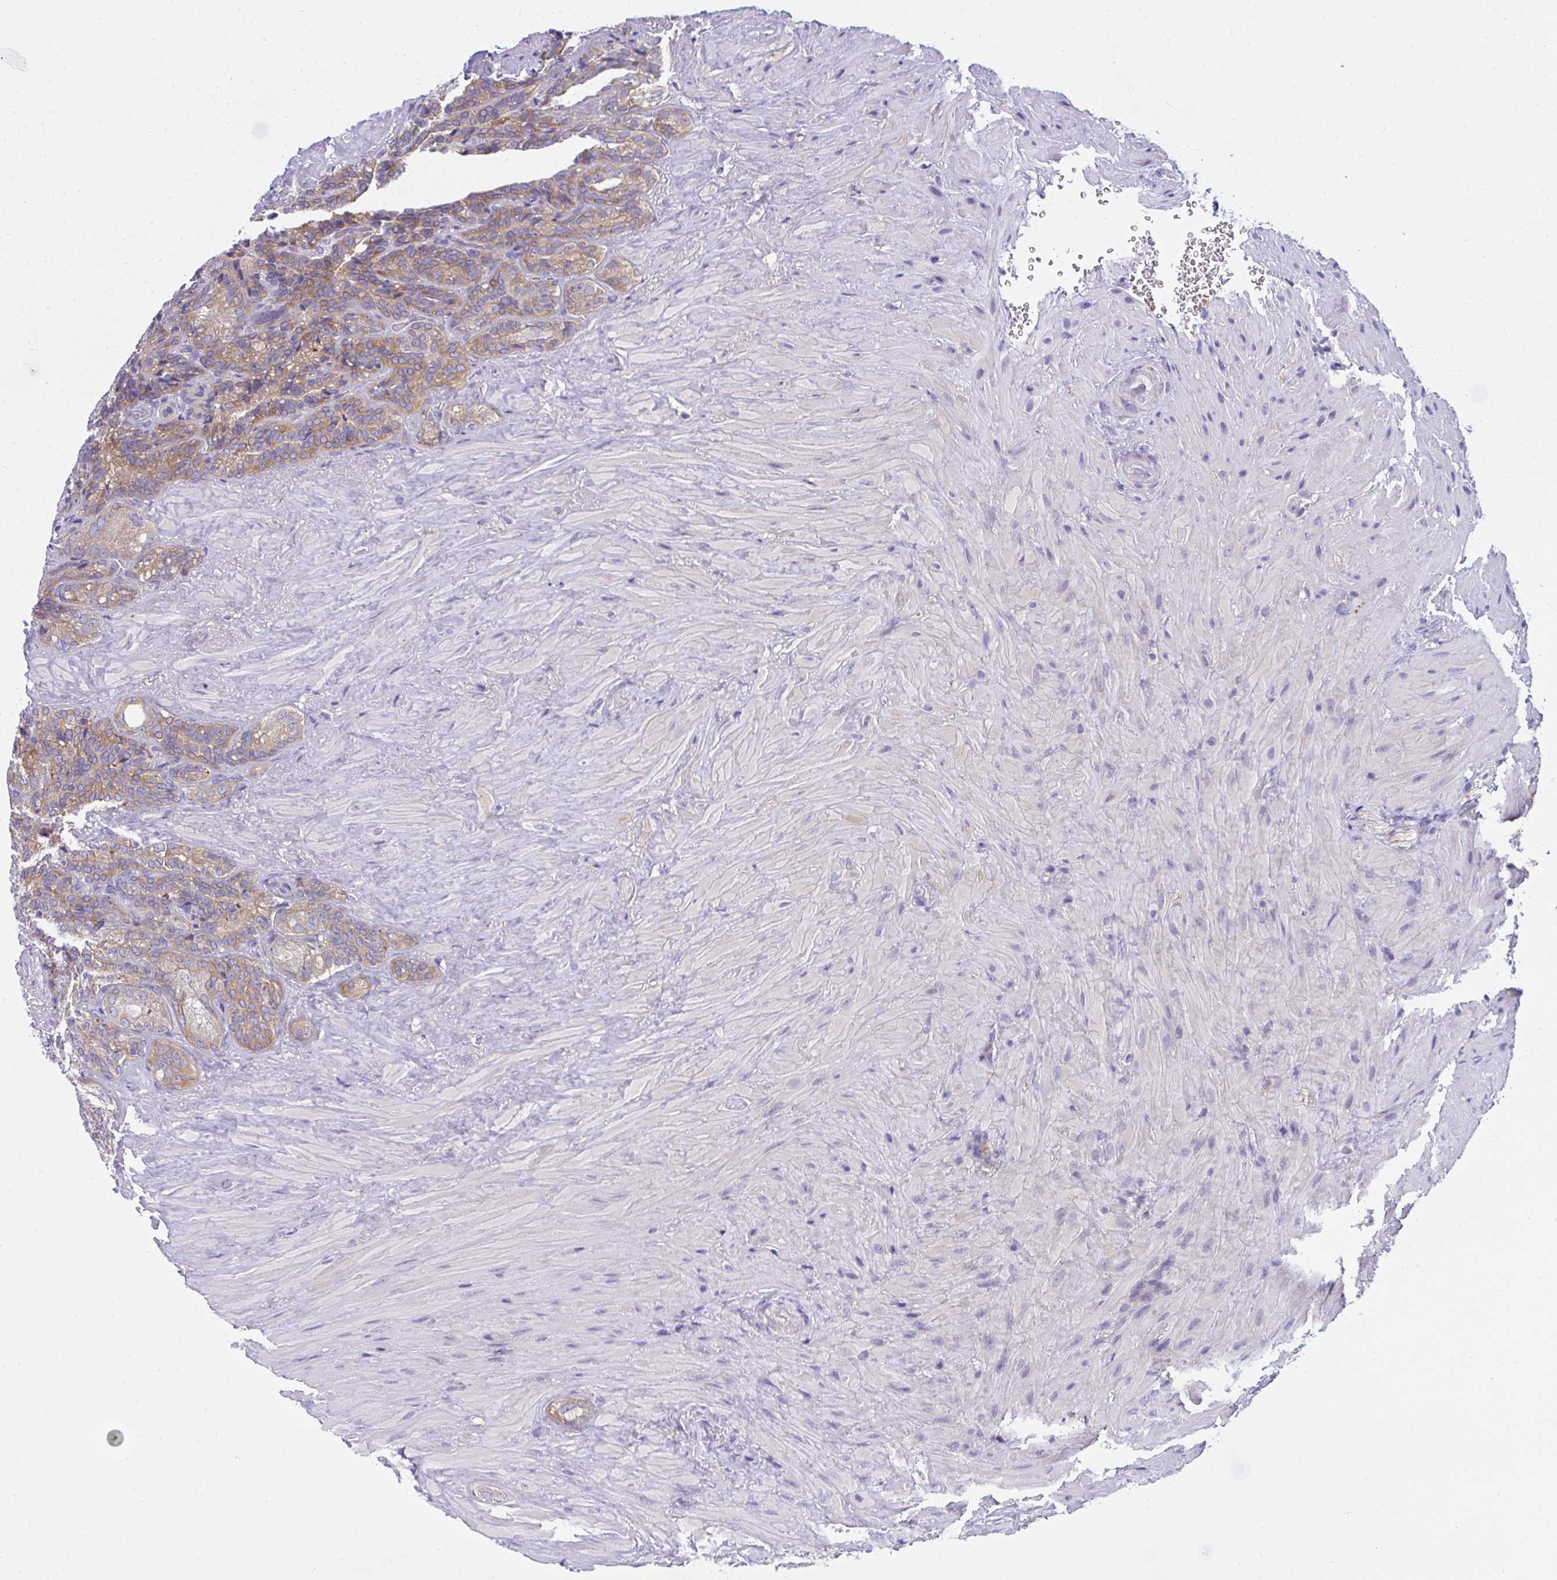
{"staining": {"intensity": "moderate", "quantity": ">75%", "location": "cytoplasmic/membranous"}, "tissue": "seminal vesicle", "cell_type": "Glandular cells", "image_type": "normal", "snomed": [{"axis": "morphology", "description": "Normal tissue, NOS"}, {"axis": "topography", "description": "Seminal veicle"}], "caption": "Immunohistochemistry (IHC) of normal seminal vesicle displays medium levels of moderate cytoplasmic/membranous expression in about >75% of glandular cells. The staining is performed using DAB (3,3'-diaminobenzidine) brown chromogen to label protein expression. The nuclei are counter-stained blue using hematoxylin.", "gene": "SLC30A6", "patient": {"sex": "male", "age": 69}}